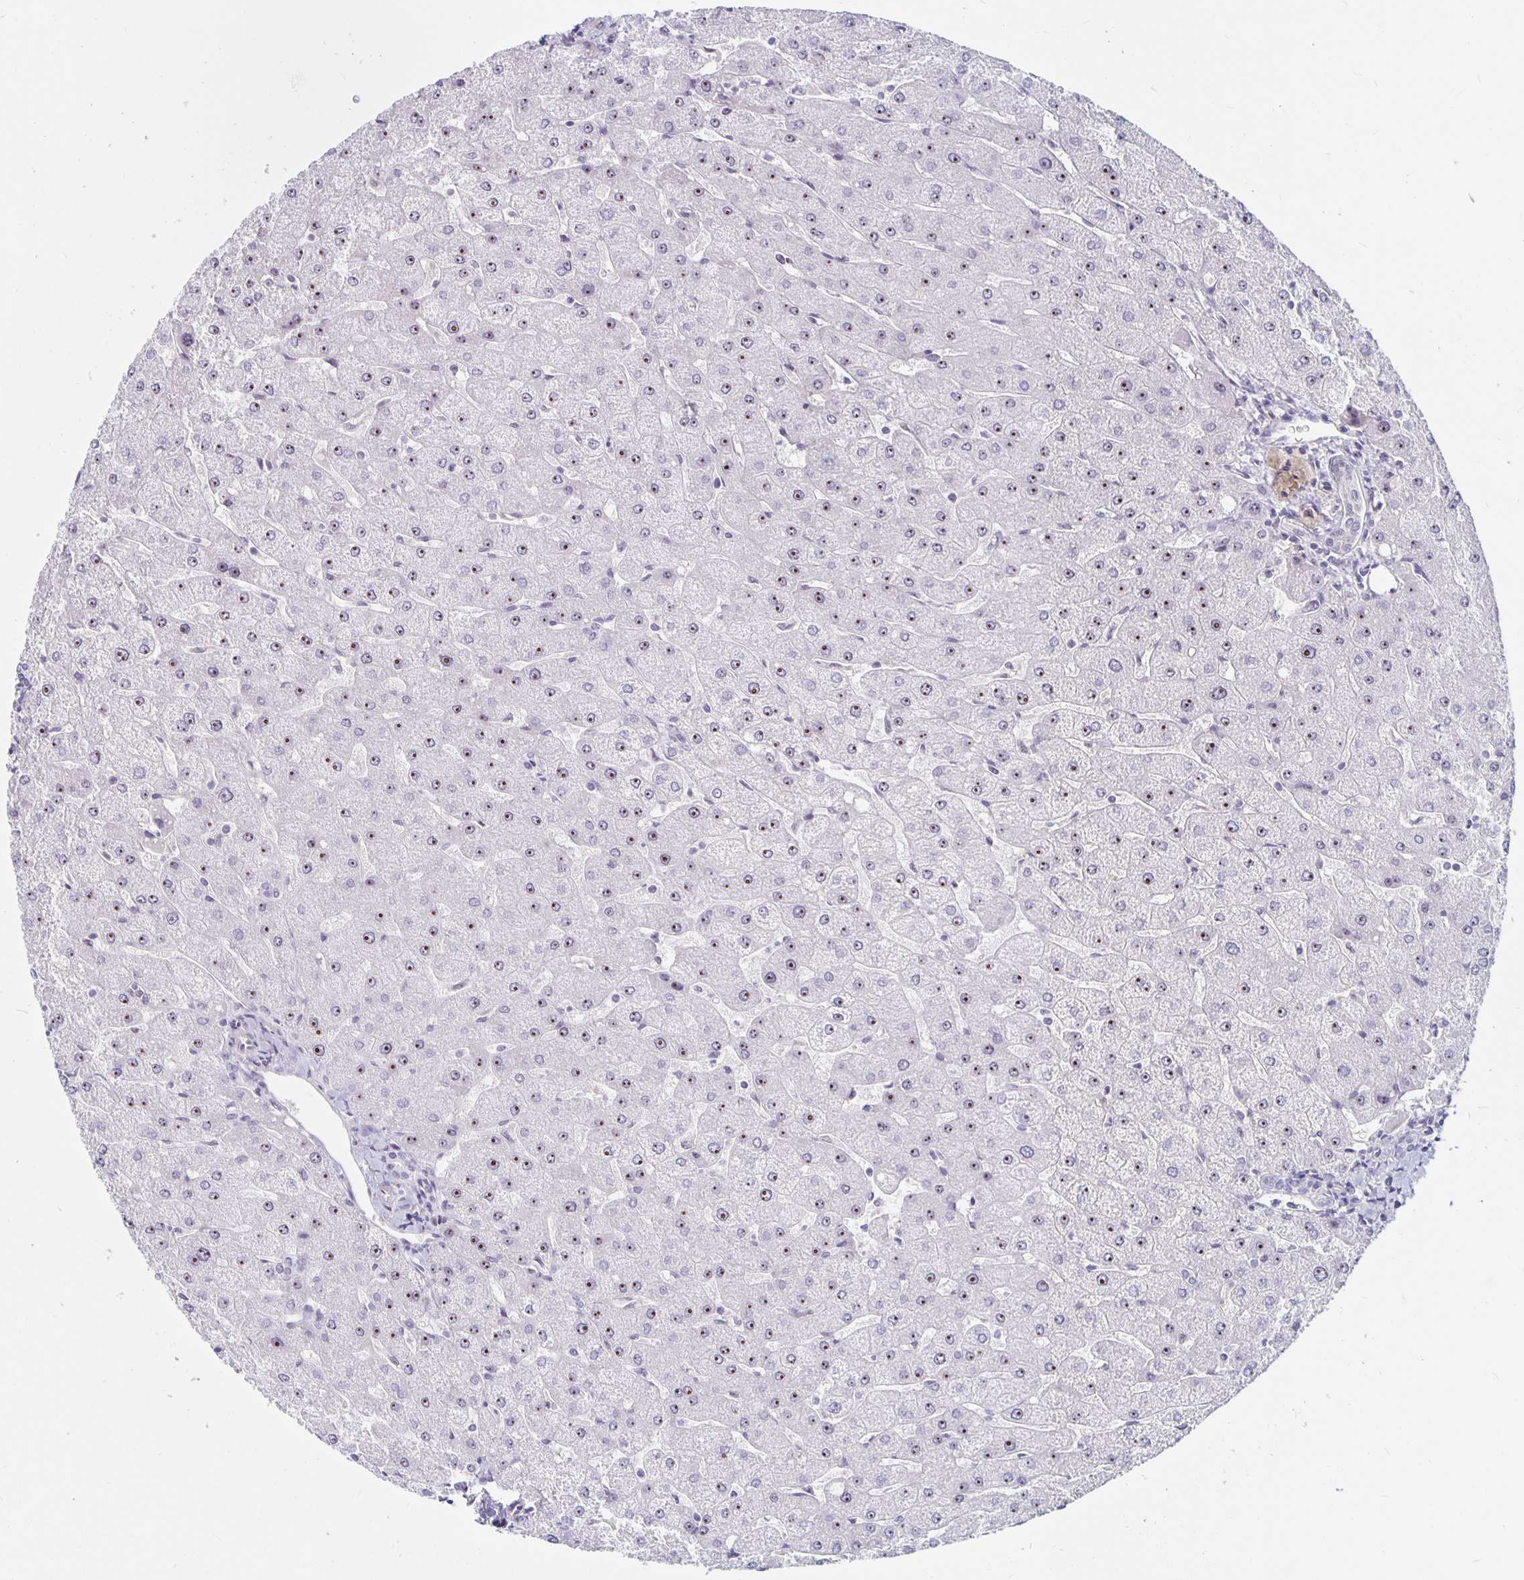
{"staining": {"intensity": "negative", "quantity": "none", "location": "none"}, "tissue": "liver", "cell_type": "Cholangiocytes", "image_type": "normal", "snomed": [{"axis": "morphology", "description": "Normal tissue, NOS"}, {"axis": "topography", "description": "Liver"}], "caption": "This is a micrograph of IHC staining of benign liver, which shows no positivity in cholangiocytes.", "gene": "NUP85", "patient": {"sex": "male", "age": 67}}